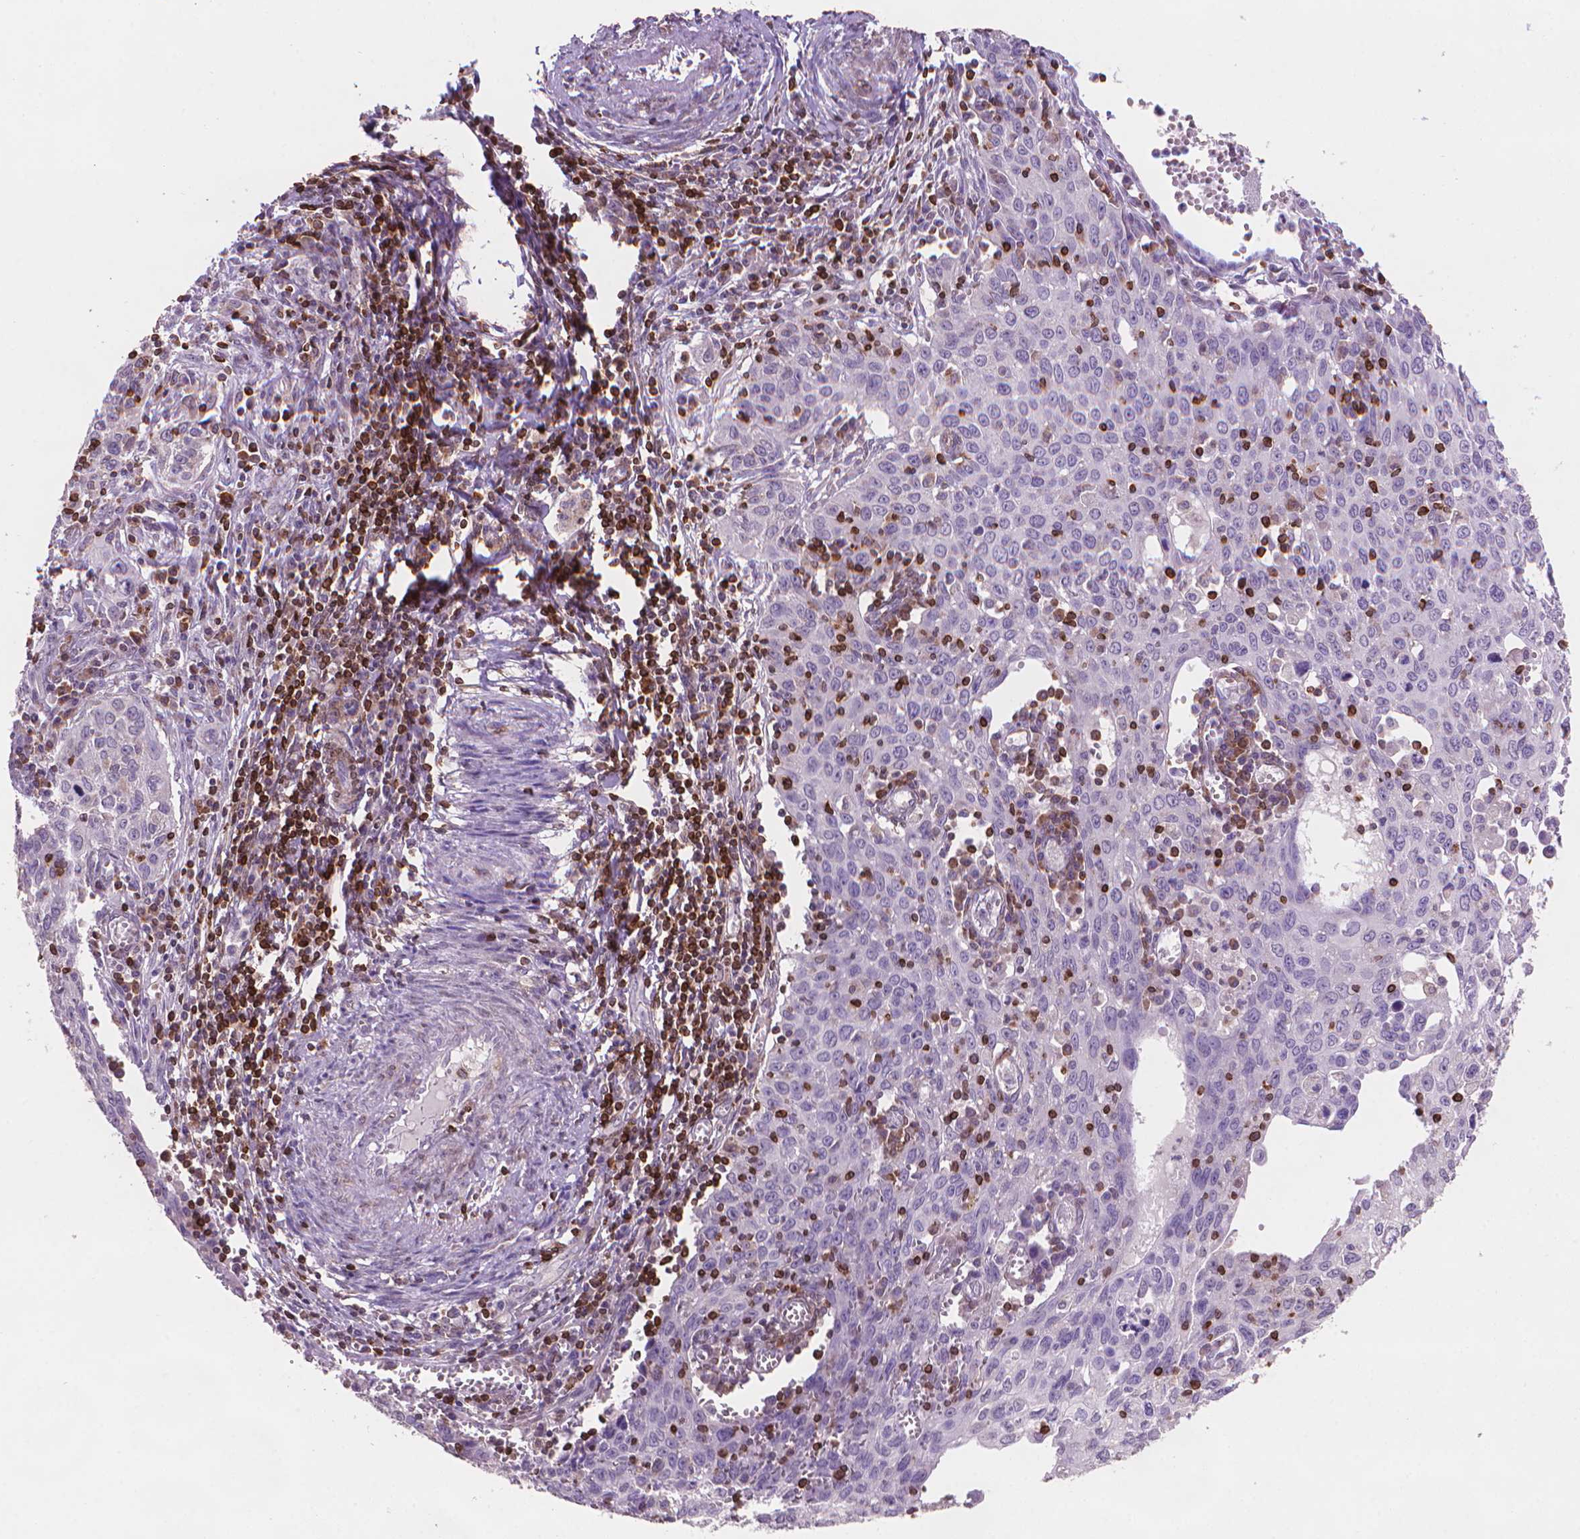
{"staining": {"intensity": "negative", "quantity": "none", "location": "none"}, "tissue": "cervical cancer", "cell_type": "Tumor cells", "image_type": "cancer", "snomed": [{"axis": "morphology", "description": "Squamous cell carcinoma, NOS"}, {"axis": "topography", "description": "Cervix"}], "caption": "Tumor cells show no significant expression in cervical cancer. (Brightfield microscopy of DAB immunohistochemistry (IHC) at high magnification).", "gene": "BCL2", "patient": {"sex": "female", "age": 38}}